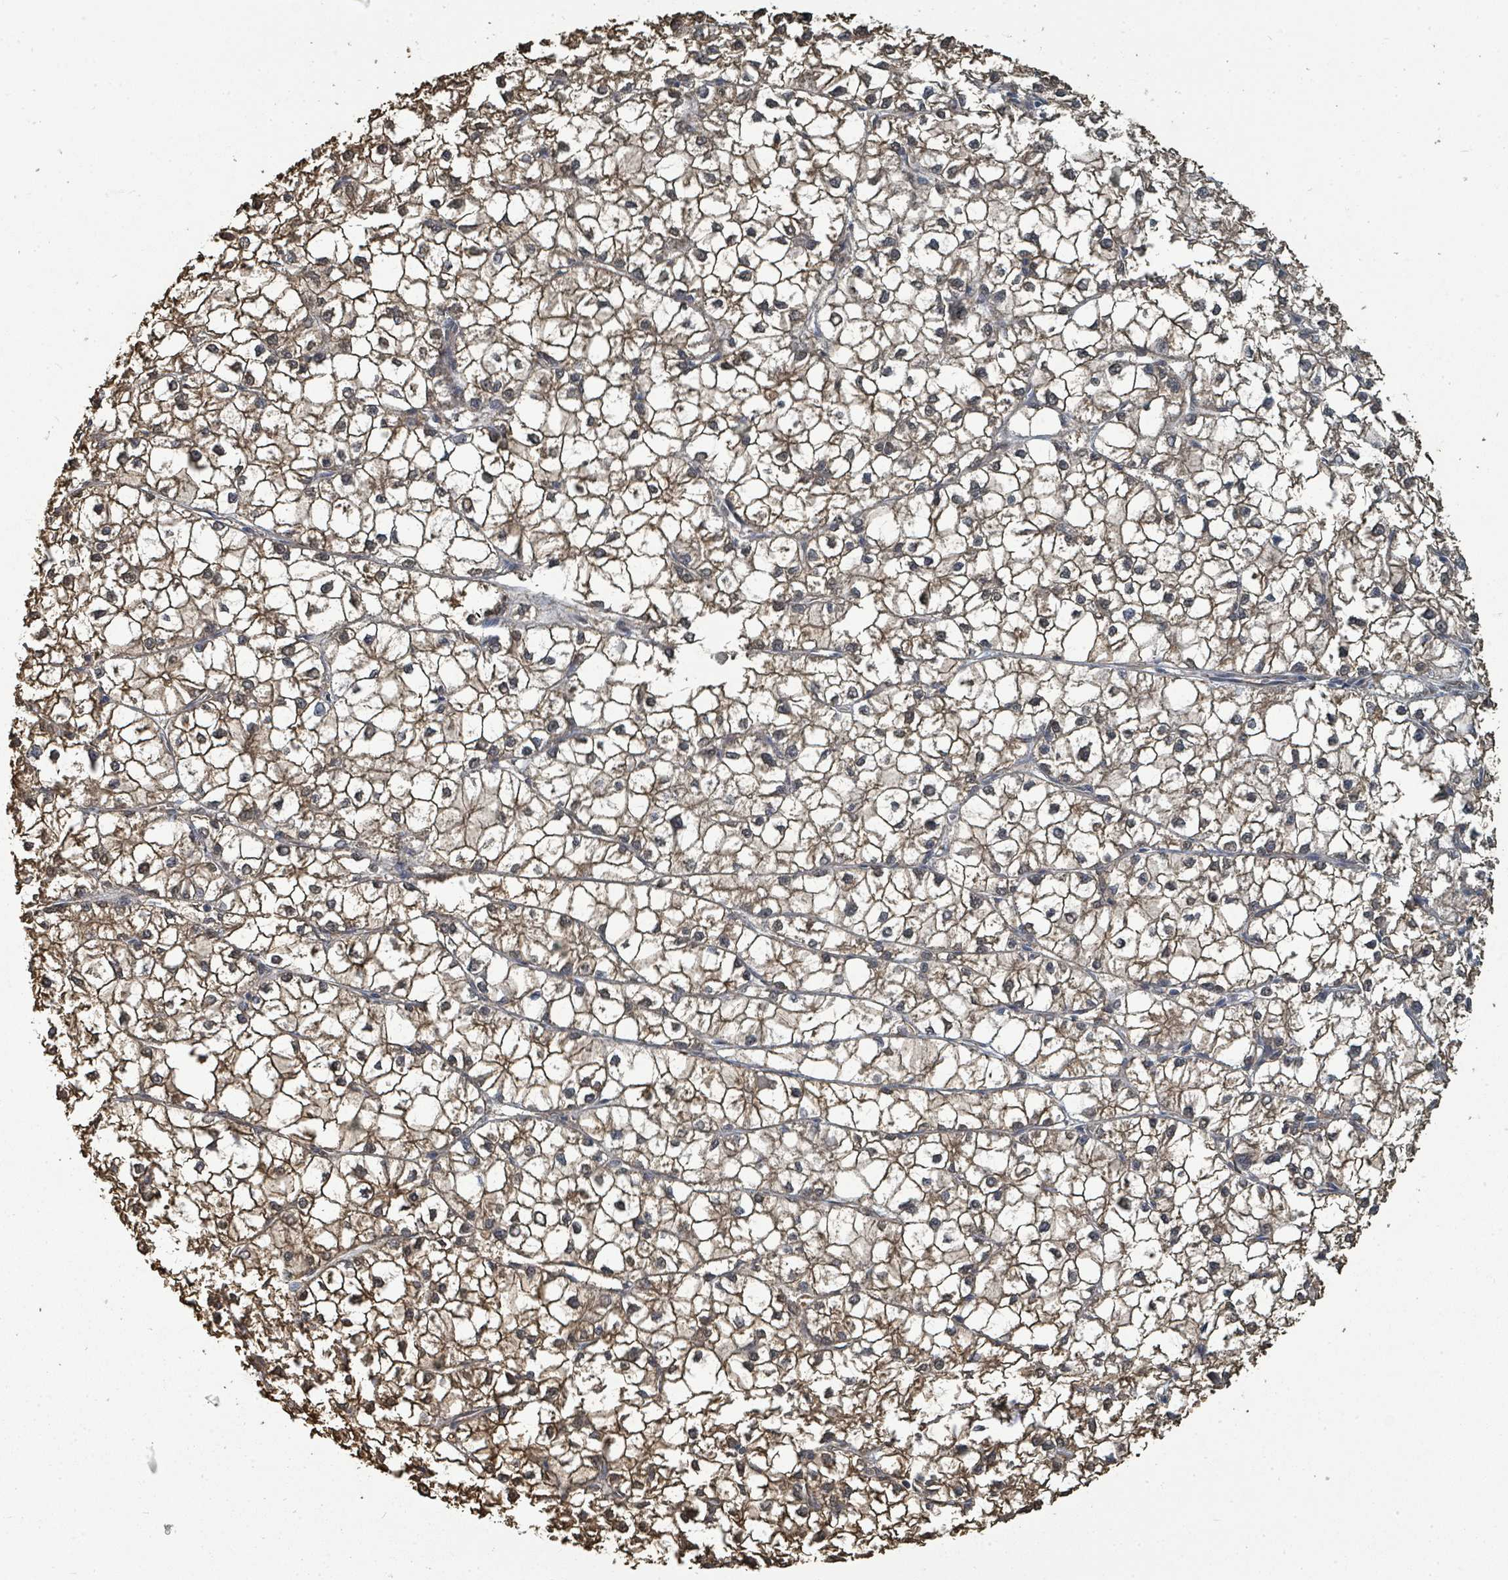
{"staining": {"intensity": "weak", "quantity": "25%-75%", "location": "cytoplasmic/membranous"}, "tissue": "liver cancer", "cell_type": "Tumor cells", "image_type": "cancer", "snomed": [{"axis": "morphology", "description": "Carcinoma, Hepatocellular, NOS"}, {"axis": "topography", "description": "Liver"}], "caption": "The image demonstrates a brown stain indicating the presence of a protein in the cytoplasmic/membranous of tumor cells in liver cancer (hepatocellular carcinoma).", "gene": "C6orf52", "patient": {"sex": "female", "age": 43}}